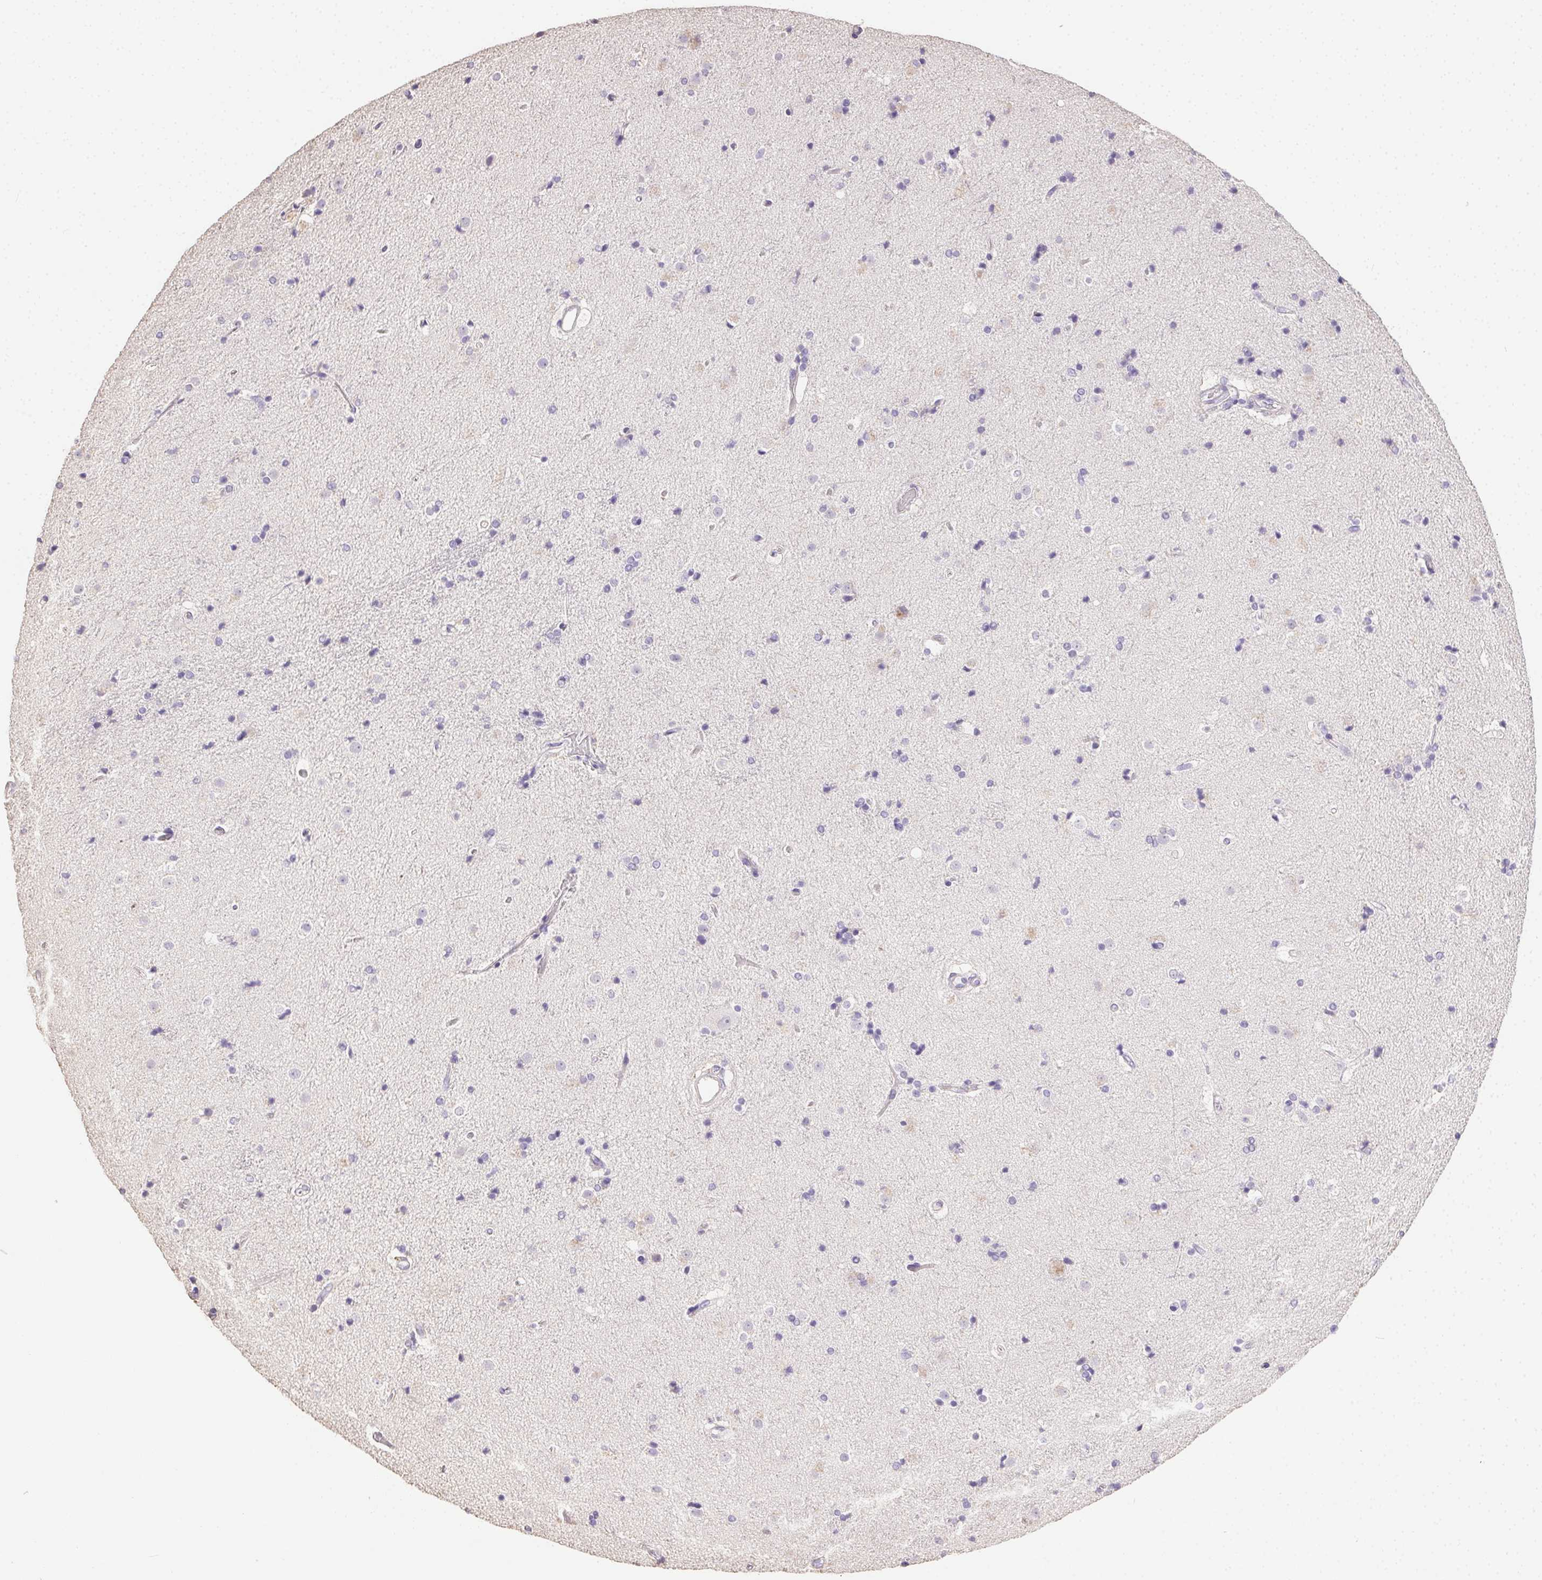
{"staining": {"intensity": "negative", "quantity": "none", "location": "none"}, "tissue": "caudate", "cell_type": "Glial cells", "image_type": "normal", "snomed": [{"axis": "morphology", "description": "Normal tissue, NOS"}, {"axis": "topography", "description": "Lateral ventricle wall"}], "caption": "IHC micrograph of unremarkable caudate: caudate stained with DAB (3,3'-diaminobenzidine) demonstrates no significant protein expression in glial cells.", "gene": "SYCE2", "patient": {"sex": "female", "age": 71}}